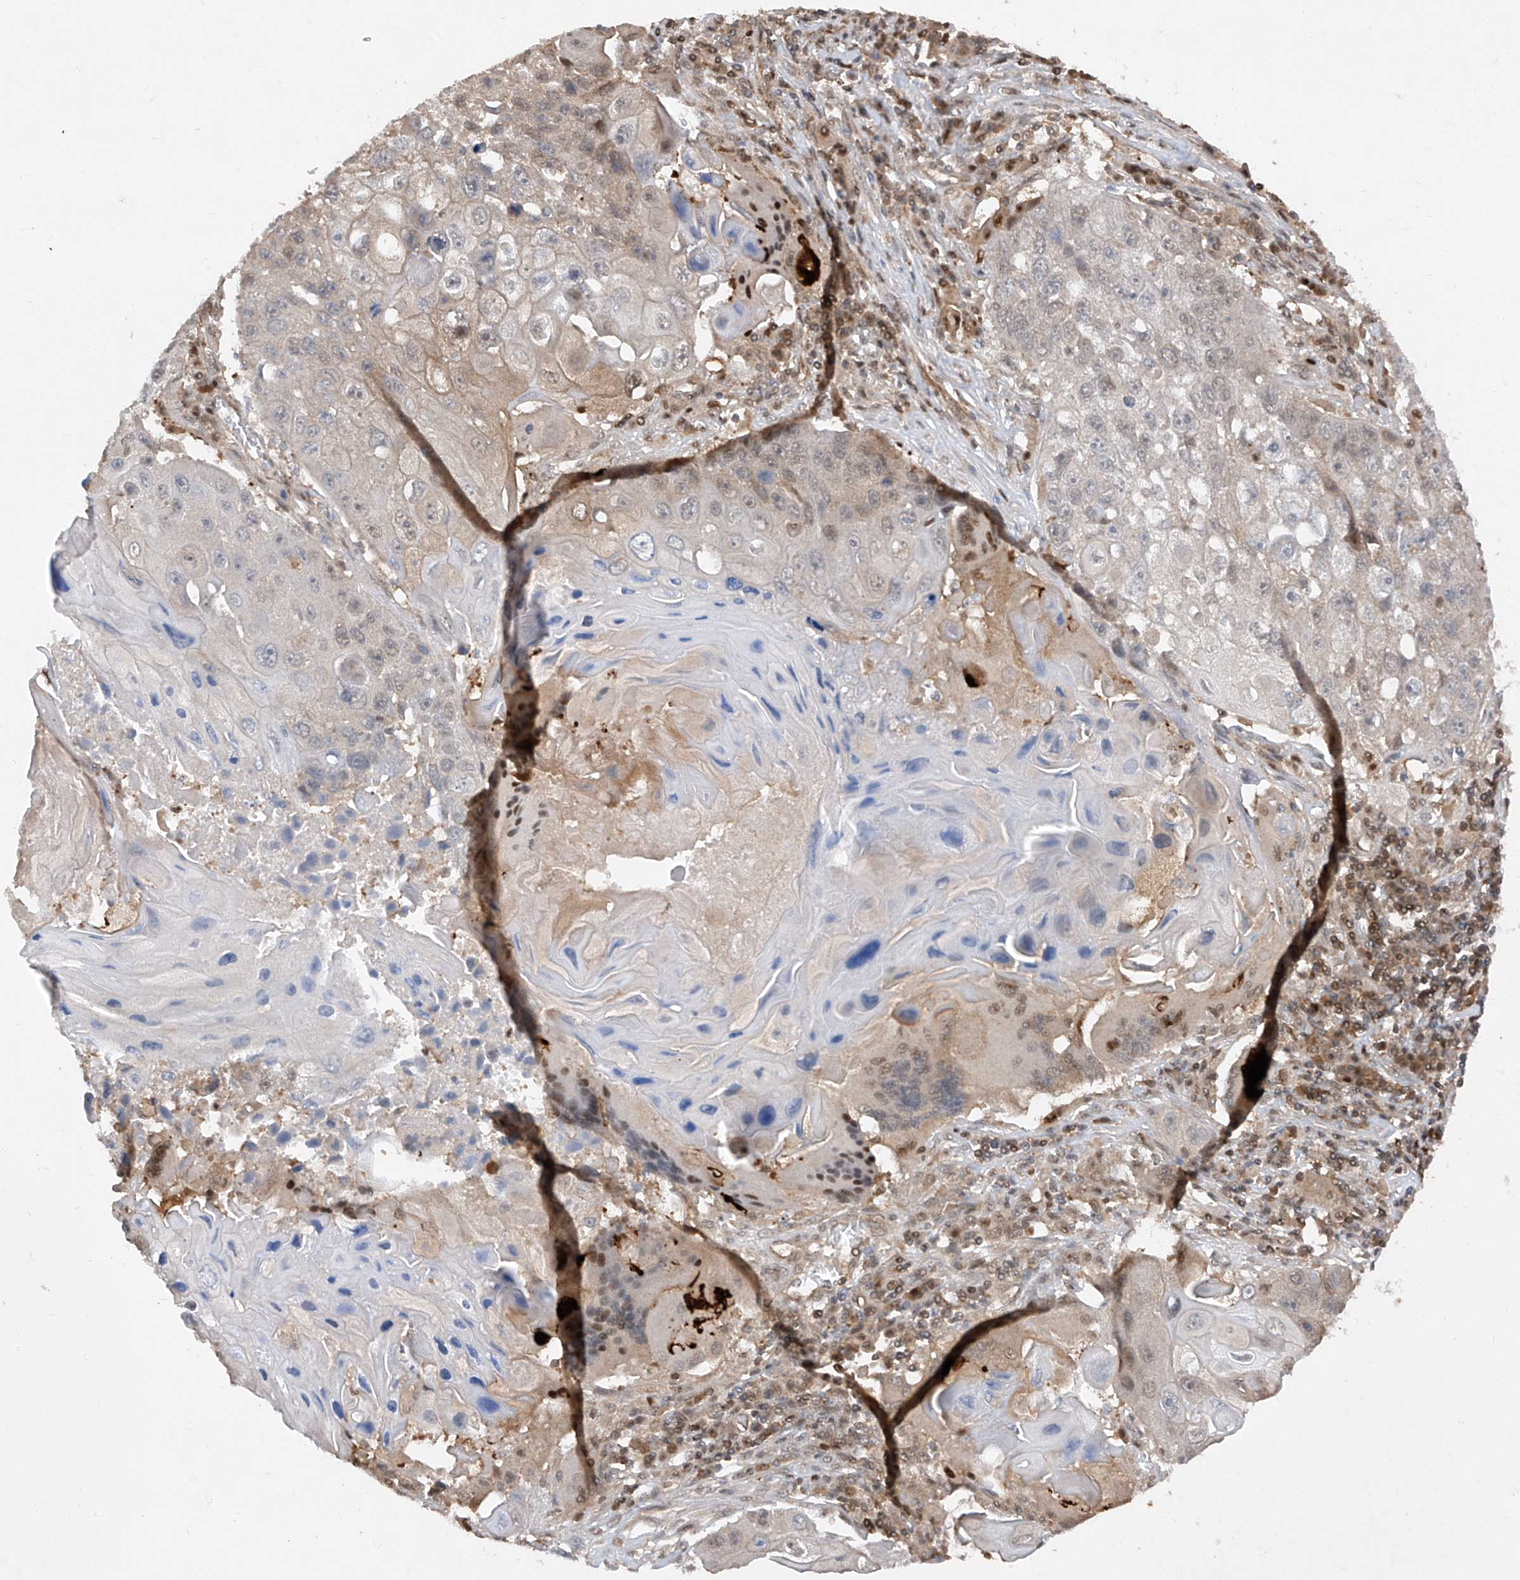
{"staining": {"intensity": "weak", "quantity": "<25%", "location": "cytoplasmic/membranous"}, "tissue": "lung cancer", "cell_type": "Tumor cells", "image_type": "cancer", "snomed": [{"axis": "morphology", "description": "Squamous cell carcinoma, NOS"}, {"axis": "topography", "description": "Lung"}], "caption": "Immunohistochemistry histopathology image of neoplastic tissue: lung cancer (squamous cell carcinoma) stained with DAB shows no significant protein expression in tumor cells.", "gene": "ZNF358", "patient": {"sex": "male", "age": 61}}